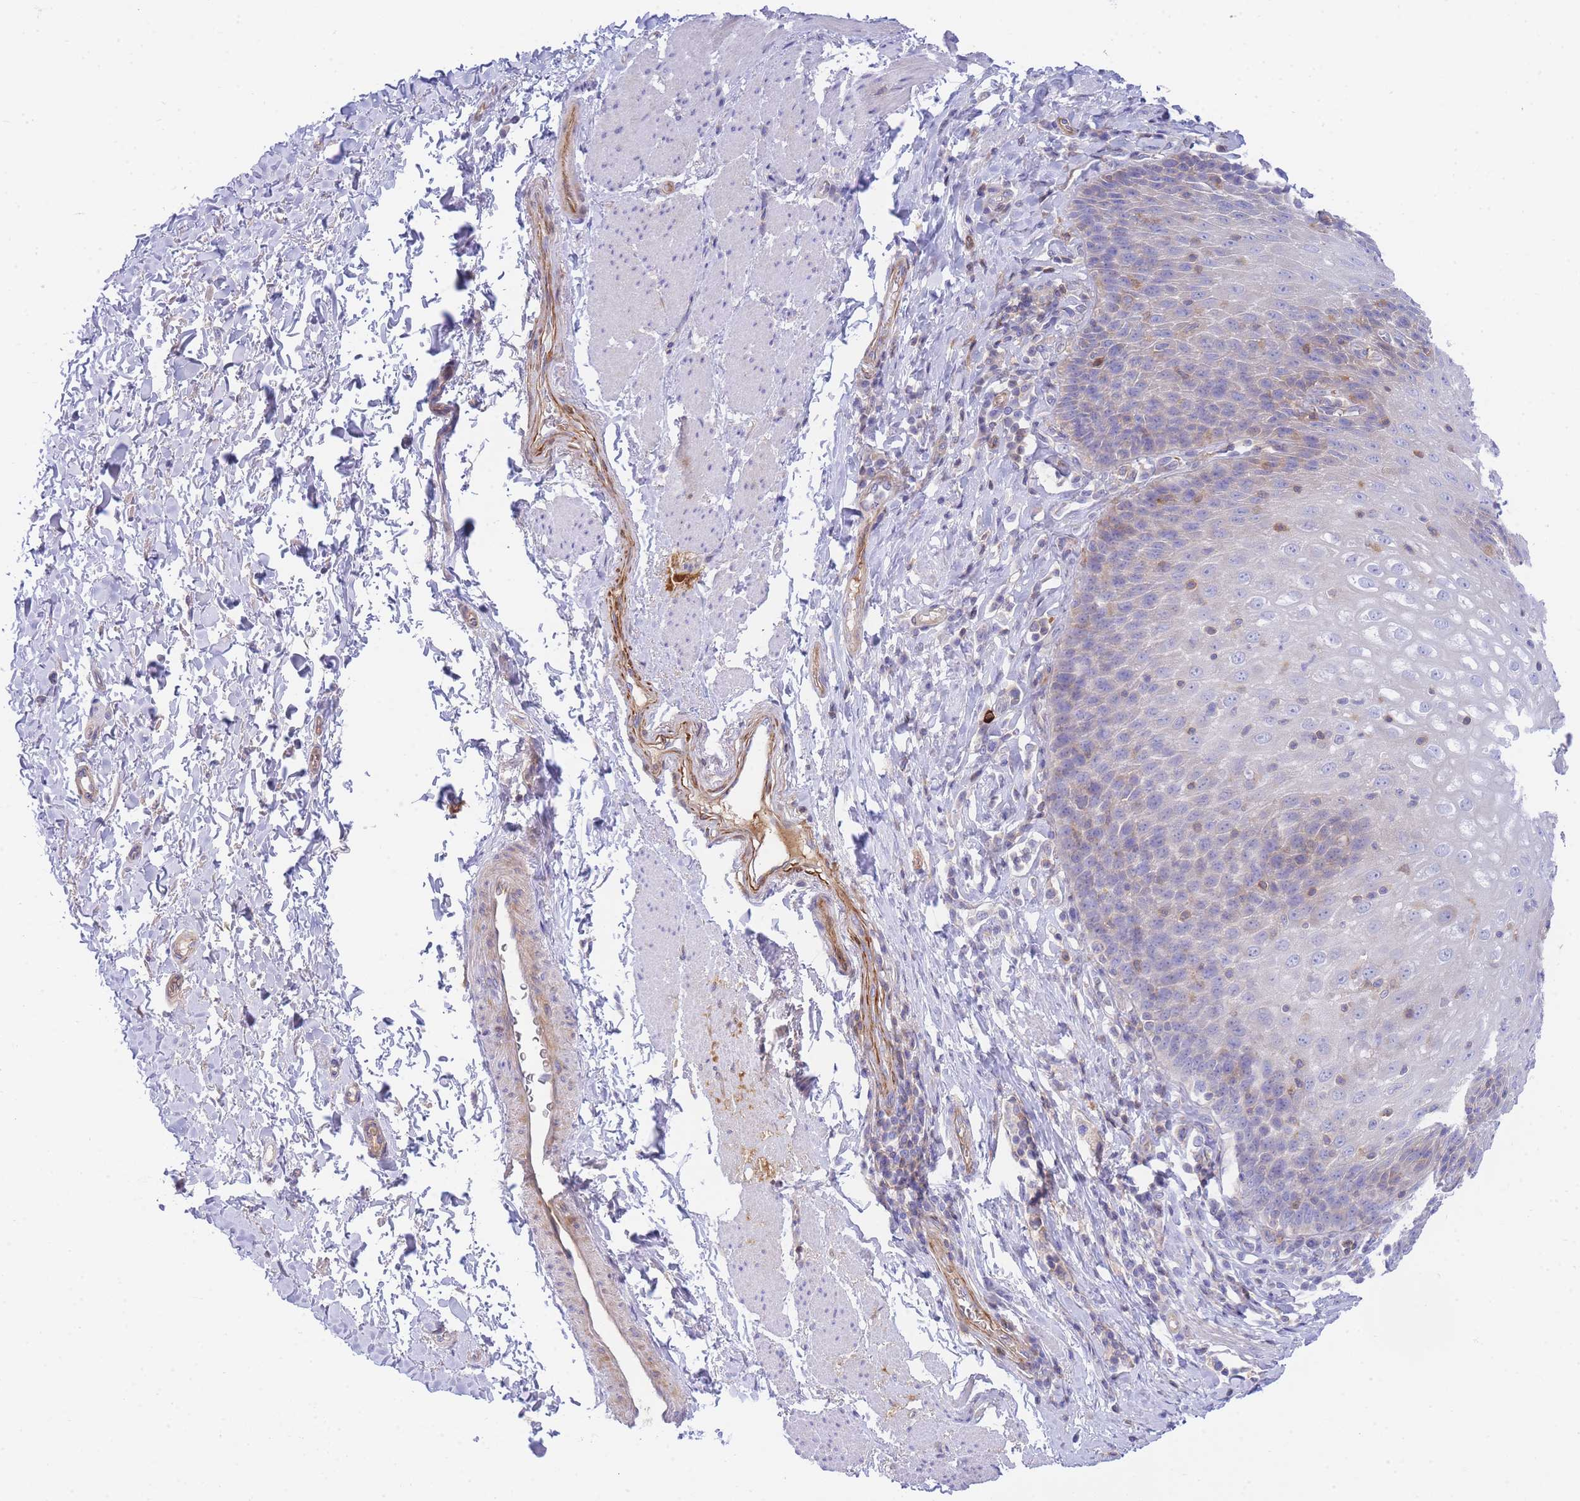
{"staining": {"intensity": "weak", "quantity": "<25%", "location": "cytoplasmic/membranous"}, "tissue": "esophagus", "cell_type": "Squamous epithelial cells", "image_type": "normal", "snomed": [{"axis": "morphology", "description": "Normal tissue, NOS"}, {"axis": "topography", "description": "Esophagus"}], "caption": "High power microscopy image of an IHC image of benign esophagus, revealing no significant expression in squamous epithelial cells. (DAB immunohistochemistry (IHC) with hematoxylin counter stain).", "gene": "FBN3", "patient": {"sex": "female", "age": 61}}